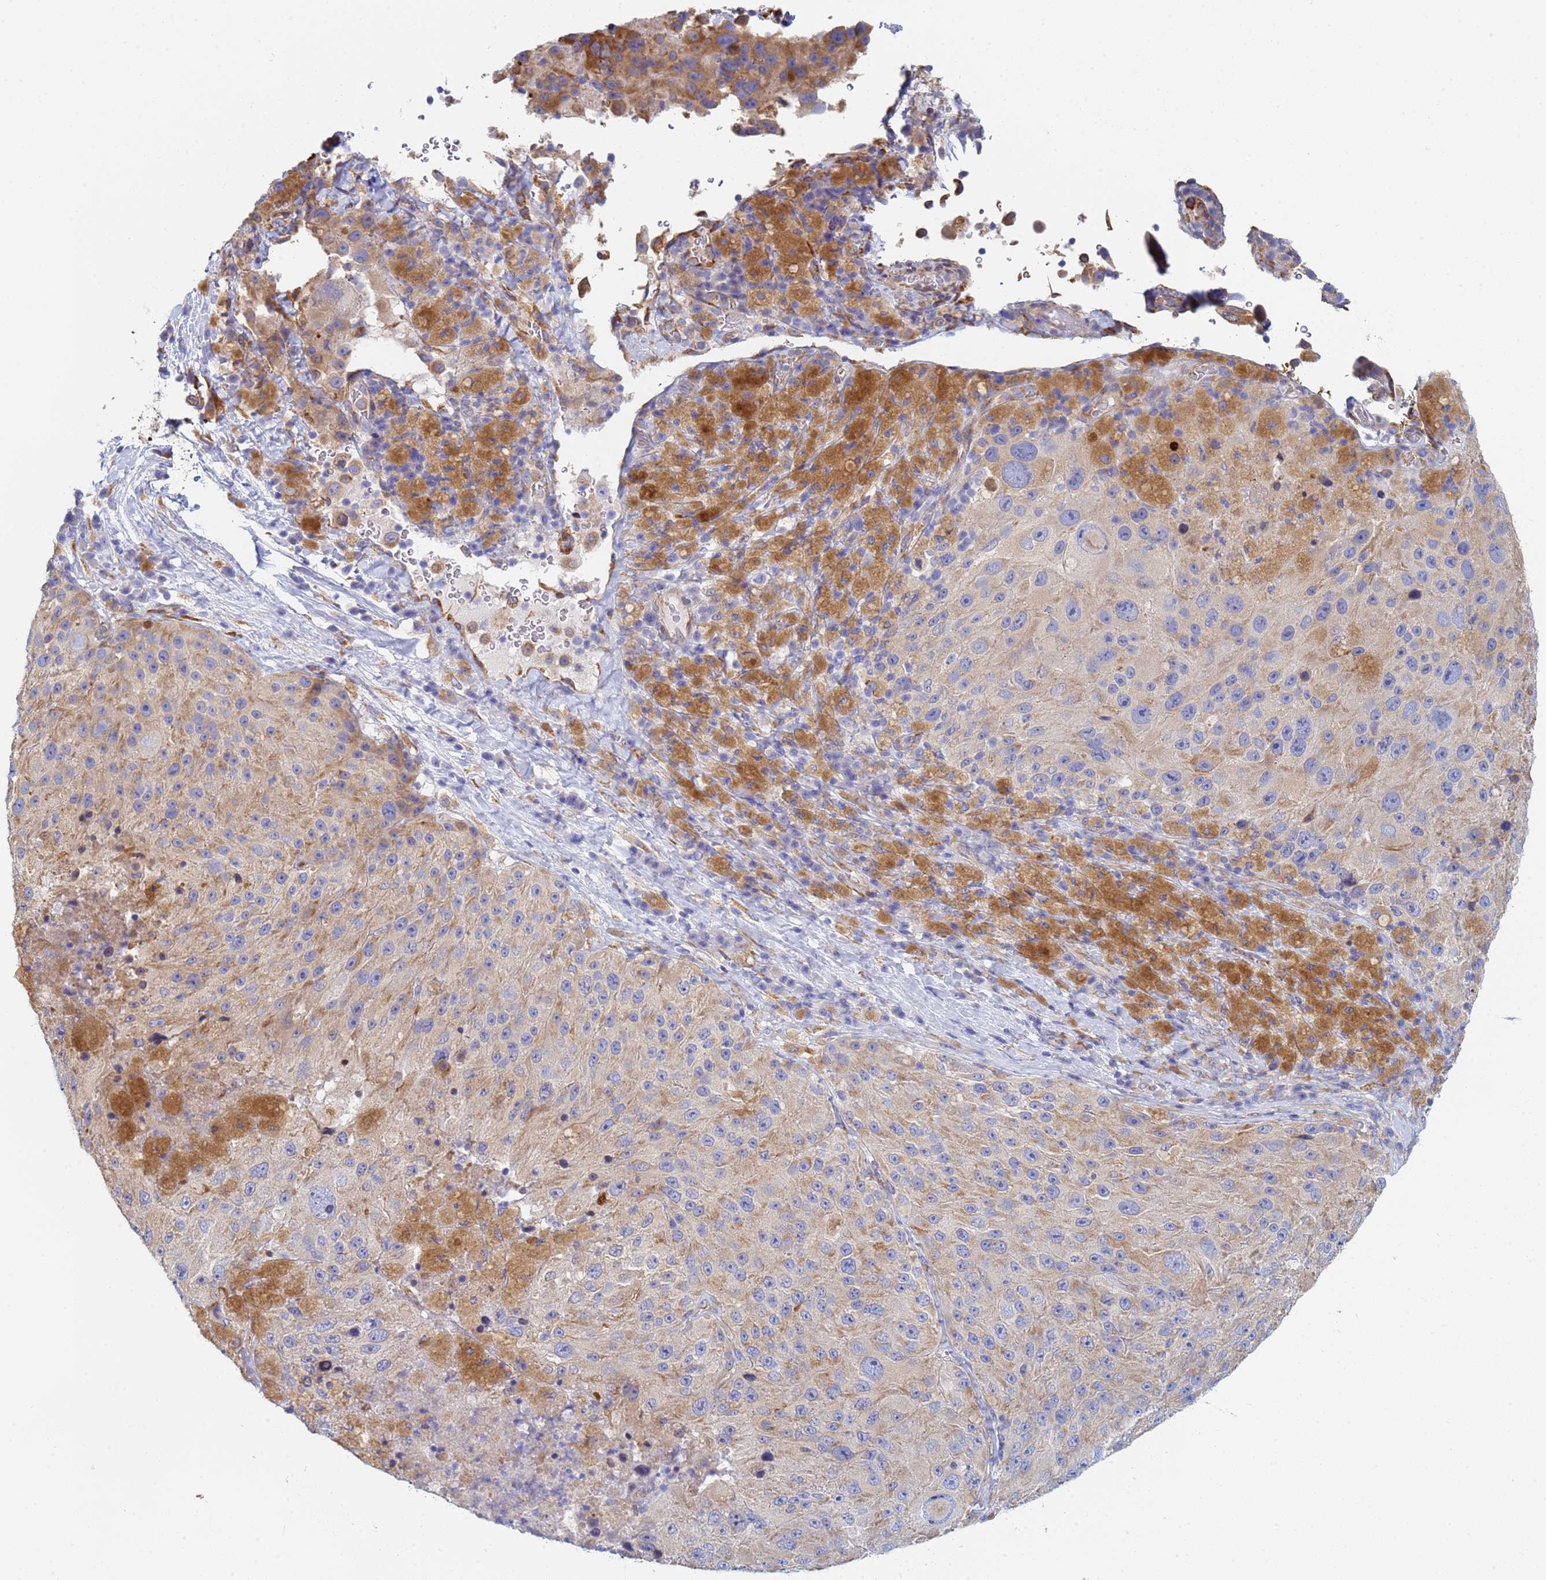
{"staining": {"intensity": "negative", "quantity": "none", "location": "none"}, "tissue": "melanoma", "cell_type": "Tumor cells", "image_type": "cancer", "snomed": [{"axis": "morphology", "description": "Malignant melanoma, Metastatic site"}, {"axis": "topography", "description": "Lymph node"}], "caption": "IHC image of neoplastic tissue: malignant melanoma (metastatic site) stained with DAB reveals no significant protein positivity in tumor cells.", "gene": "GDAP2", "patient": {"sex": "male", "age": 62}}